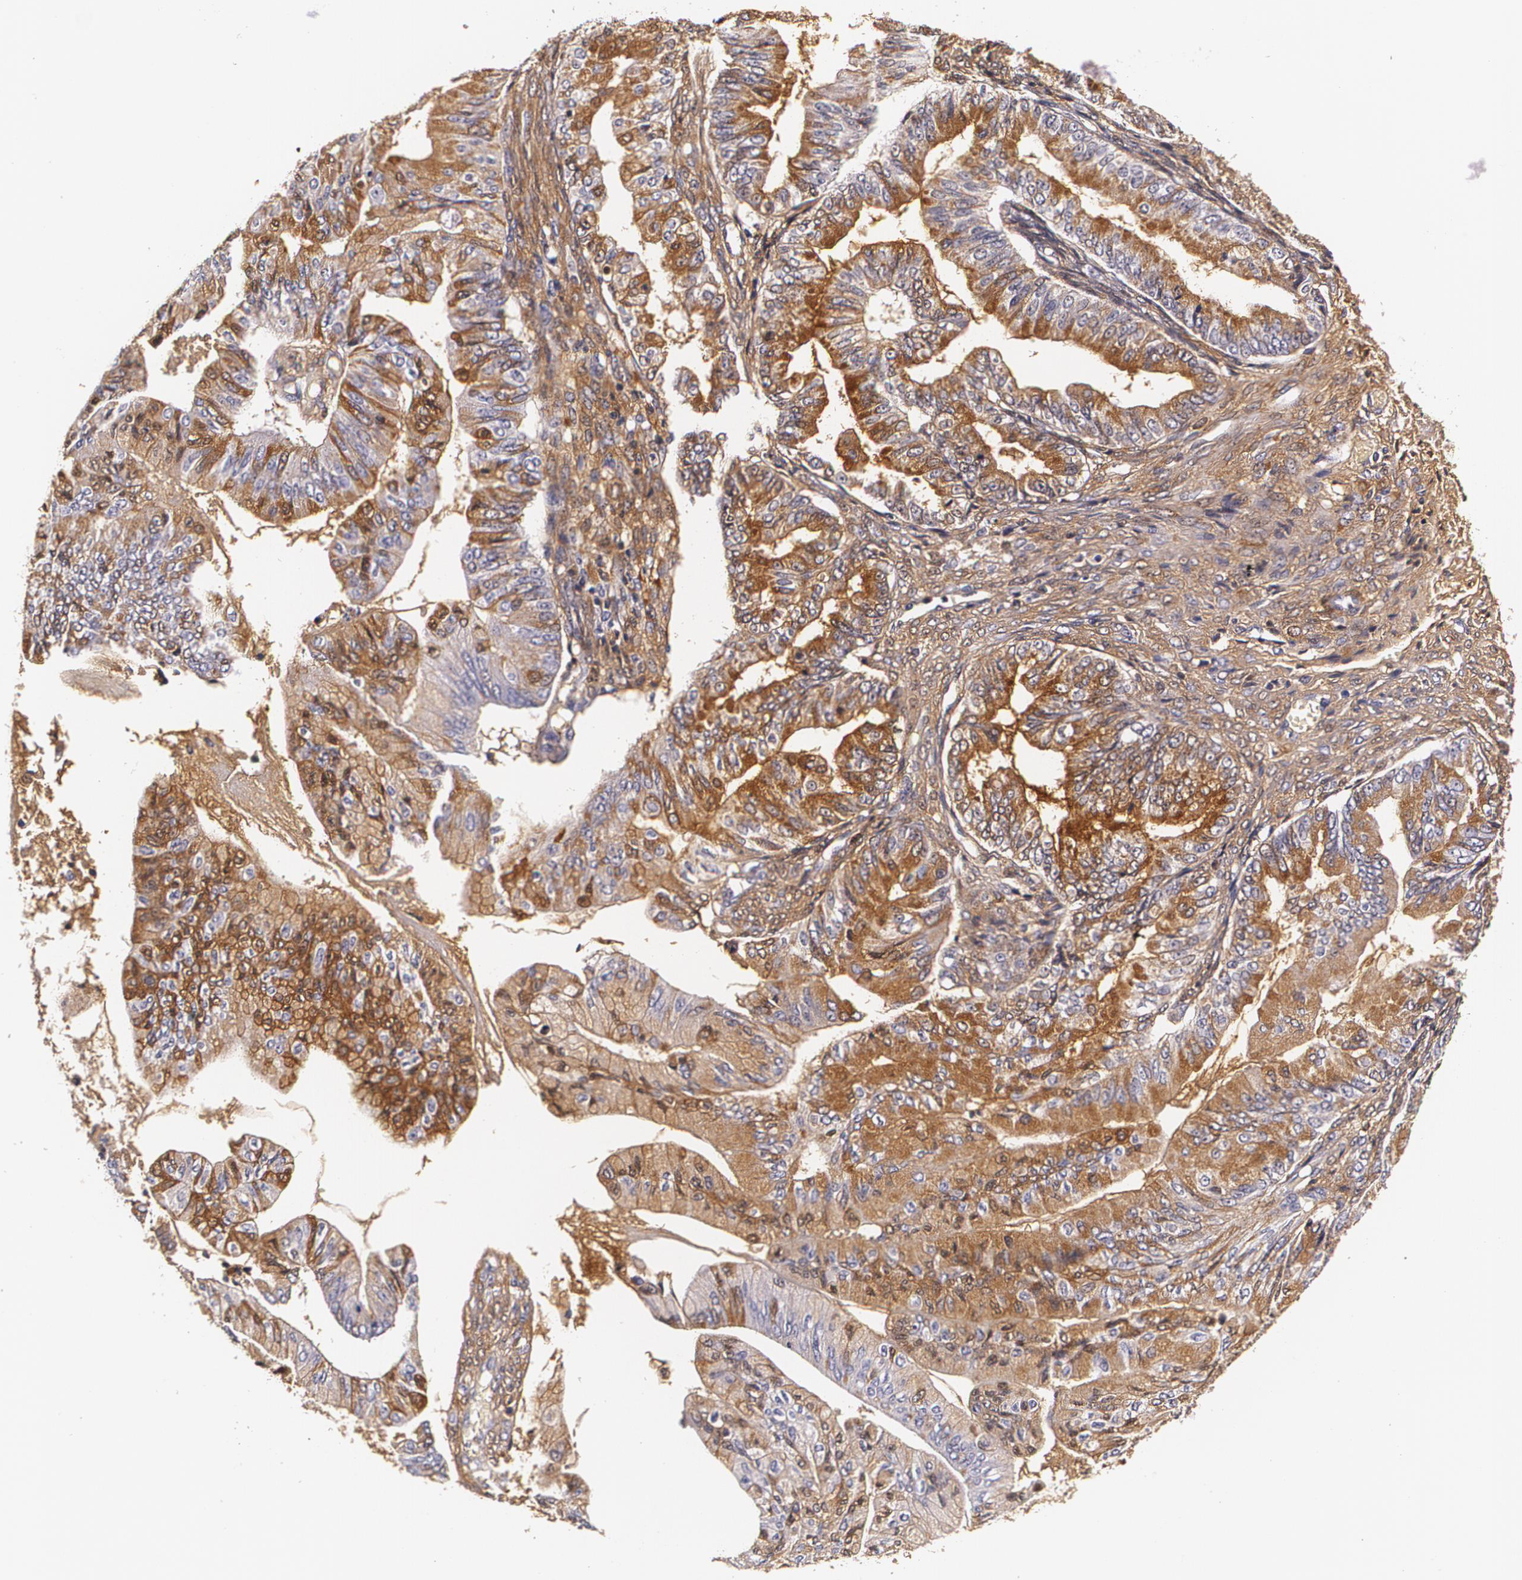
{"staining": {"intensity": "moderate", "quantity": "25%-75%", "location": "cytoplasmic/membranous"}, "tissue": "ovarian cancer", "cell_type": "Tumor cells", "image_type": "cancer", "snomed": [{"axis": "morphology", "description": "Cystadenocarcinoma, mucinous, NOS"}, {"axis": "topography", "description": "Ovary"}], "caption": "IHC of ovarian cancer exhibits medium levels of moderate cytoplasmic/membranous positivity in approximately 25%-75% of tumor cells. The staining was performed using DAB to visualize the protein expression in brown, while the nuclei were stained in blue with hematoxylin (Magnification: 20x).", "gene": "TTR", "patient": {"sex": "female", "age": 36}}